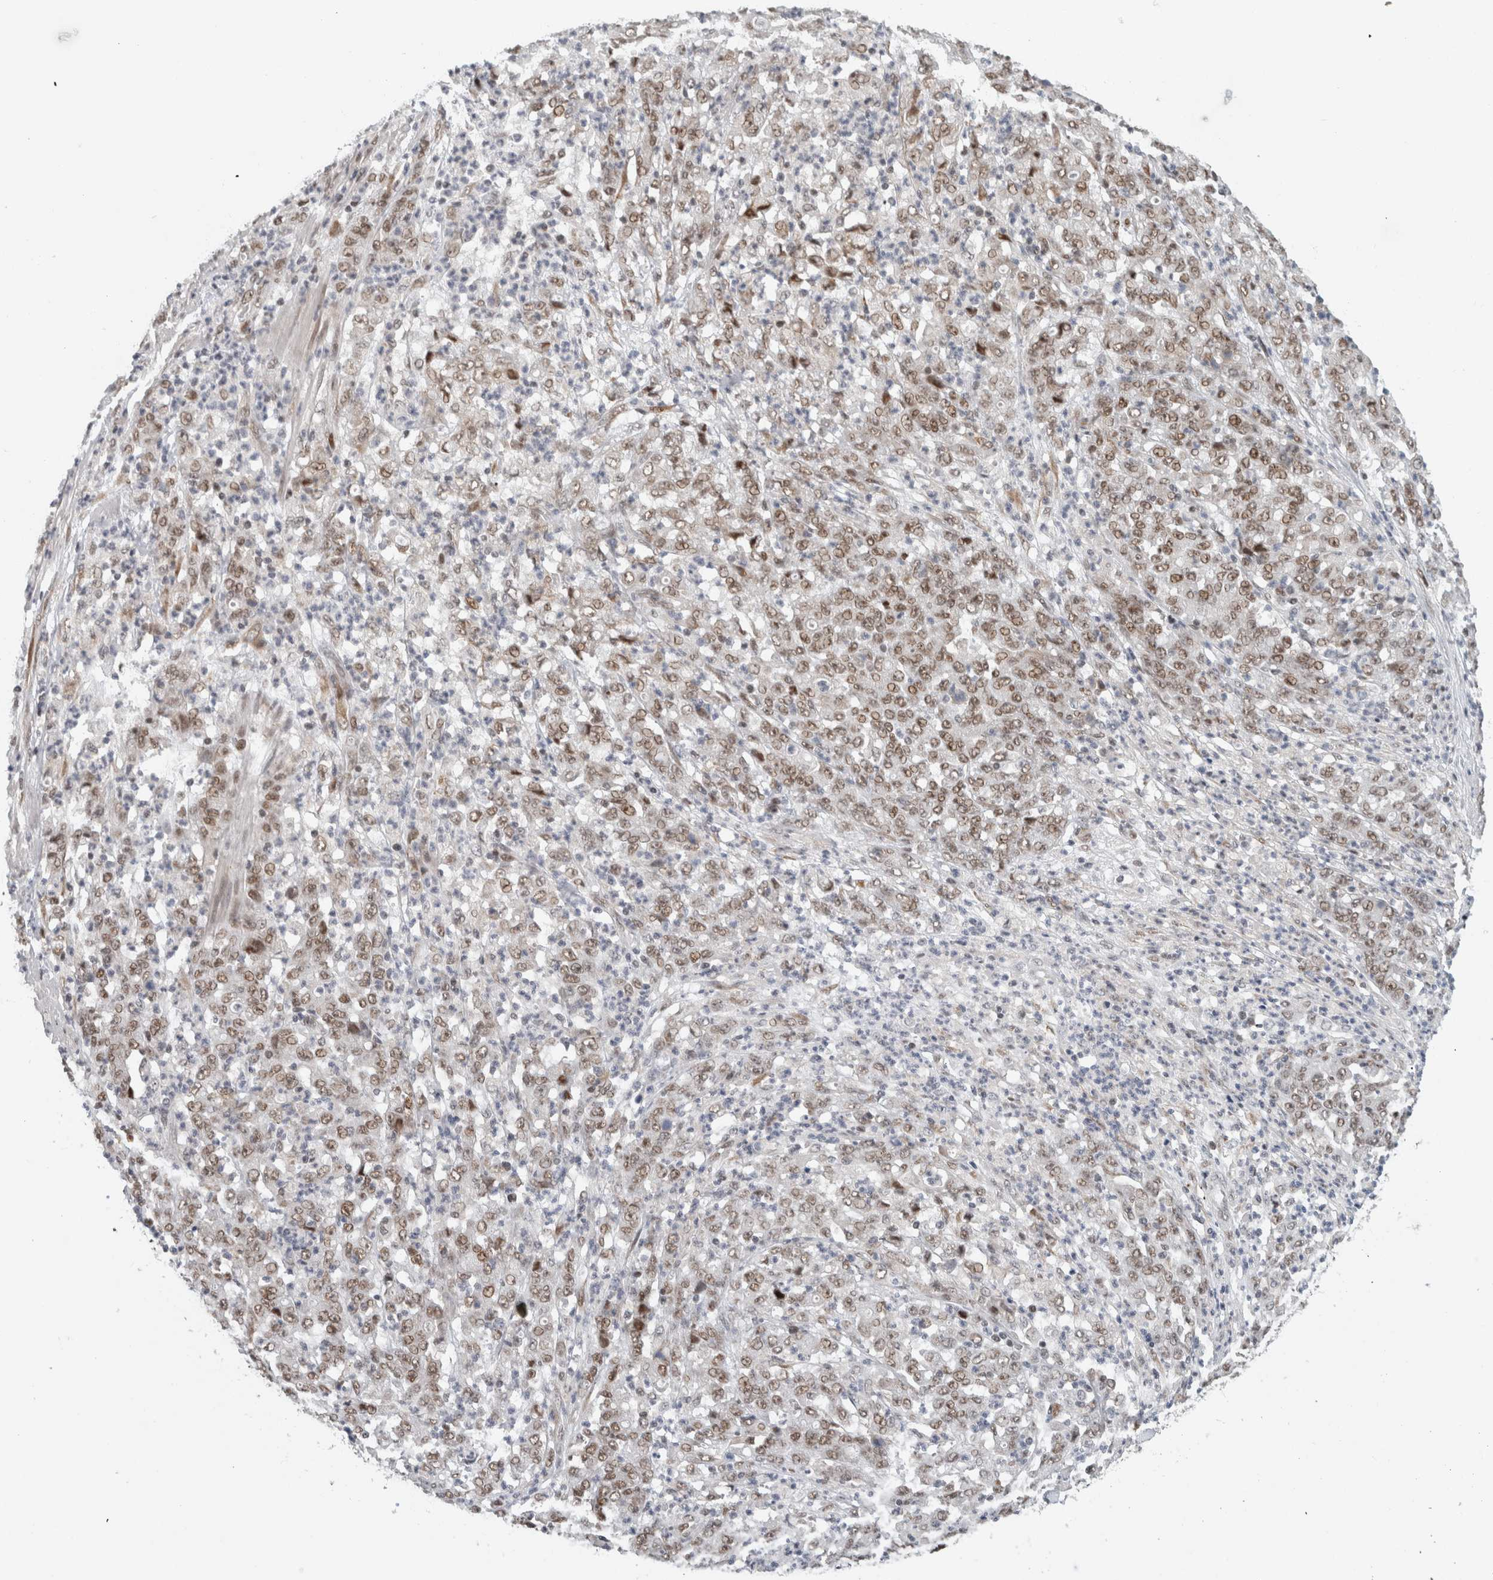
{"staining": {"intensity": "moderate", "quantity": ">75%", "location": "nuclear"}, "tissue": "stomach cancer", "cell_type": "Tumor cells", "image_type": "cancer", "snomed": [{"axis": "morphology", "description": "Adenocarcinoma, NOS"}, {"axis": "topography", "description": "Stomach, lower"}], "caption": "A medium amount of moderate nuclear expression is present in about >75% of tumor cells in adenocarcinoma (stomach) tissue.", "gene": "HNRNPR", "patient": {"sex": "female", "age": 71}}